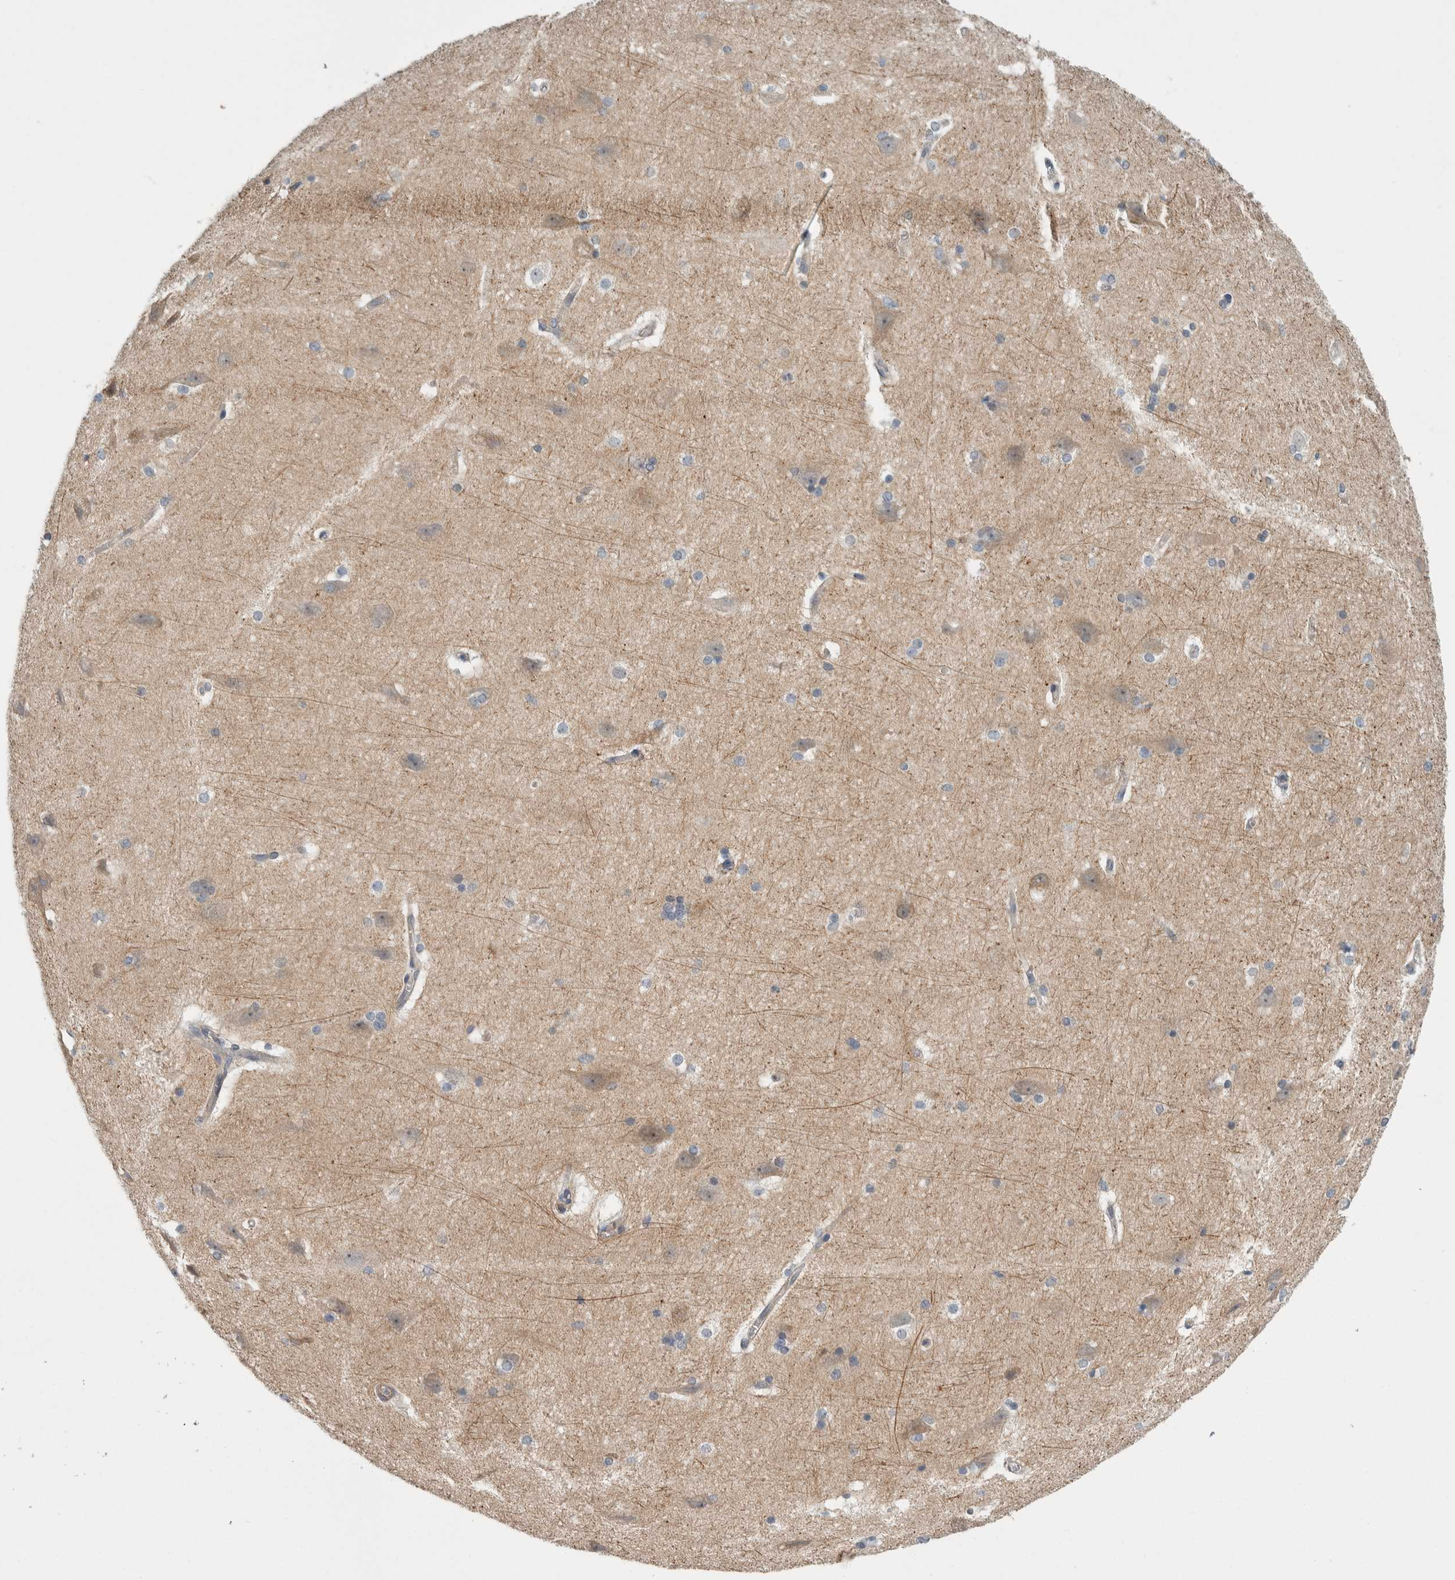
{"staining": {"intensity": "weak", "quantity": ">75%", "location": "cytoplasmic/membranous"}, "tissue": "cerebral cortex", "cell_type": "Endothelial cells", "image_type": "normal", "snomed": [{"axis": "morphology", "description": "Normal tissue, NOS"}, {"axis": "topography", "description": "Cerebral cortex"}, {"axis": "topography", "description": "Hippocampus"}], "caption": "Immunohistochemistry (IHC) micrograph of normal human cerebral cortex stained for a protein (brown), which reveals low levels of weak cytoplasmic/membranous staining in about >75% of endothelial cells.", "gene": "KCNJ3", "patient": {"sex": "female", "age": 19}}